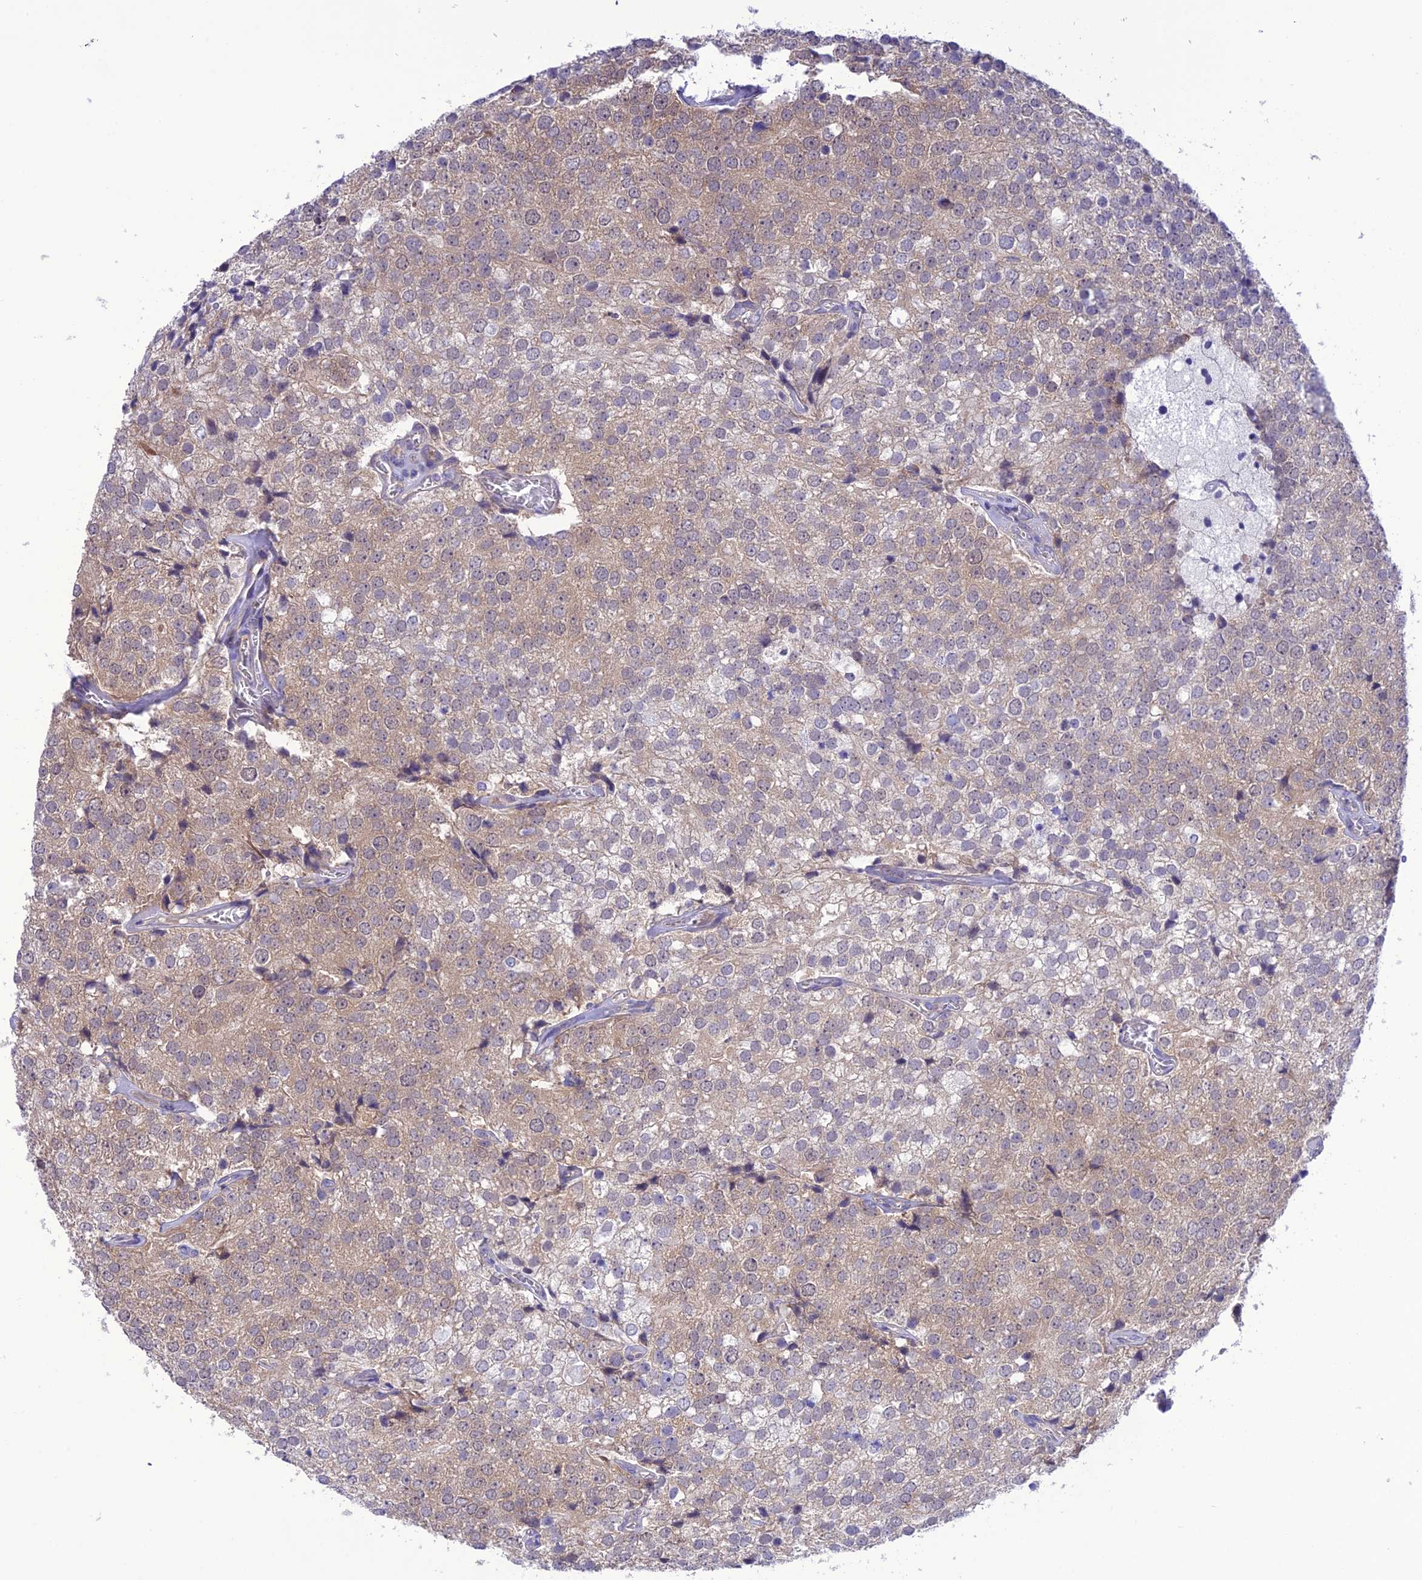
{"staining": {"intensity": "weak", "quantity": "25%-75%", "location": "cytoplasmic/membranous"}, "tissue": "prostate cancer", "cell_type": "Tumor cells", "image_type": "cancer", "snomed": [{"axis": "morphology", "description": "Adenocarcinoma, High grade"}, {"axis": "topography", "description": "Prostate"}], "caption": "IHC micrograph of human prostate cancer stained for a protein (brown), which exhibits low levels of weak cytoplasmic/membranous staining in approximately 25%-75% of tumor cells.", "gene": "RNF126", "patient": {"sex": "male", "age": 49}}